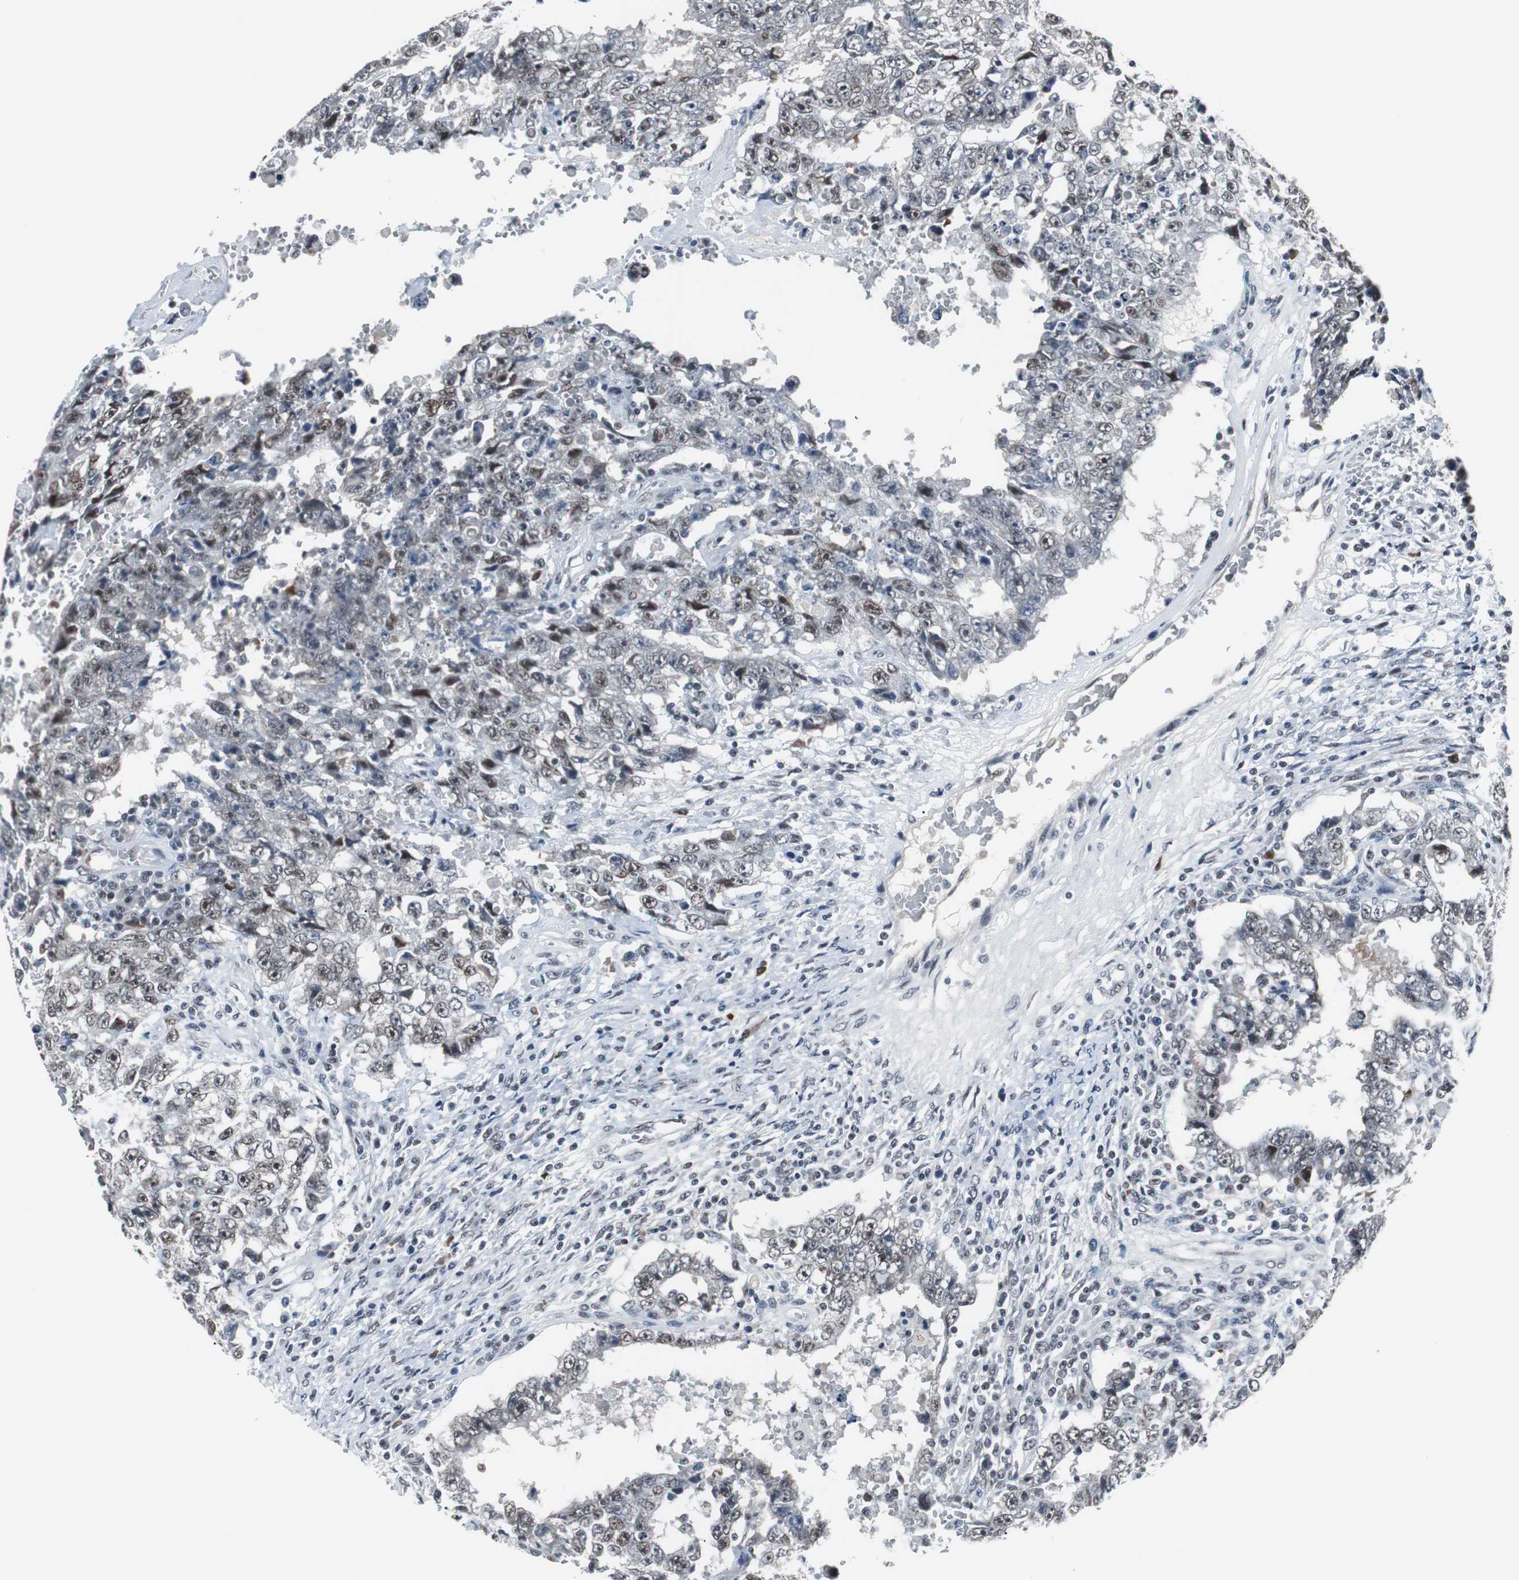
{"staining": {"intensity": "moderate", "quantity": "<25%", "location": "nuclear"}, "tissue": "testis cancer", "cell_type": "Tumor cells", "image_type": "cancer", "snomed": [{"axis": "morphology", "description": "Carcinoma, Embryonal, NOS"}, {"axis": "topography", "description": "Testis"}], "caption": "Protein analysis of testis cancer tissue reveals moderate nuclear positivity in approximately <25% of tumor cells.", "gene": "TAF7", "patient": {"sex": "male", "age": 26}}